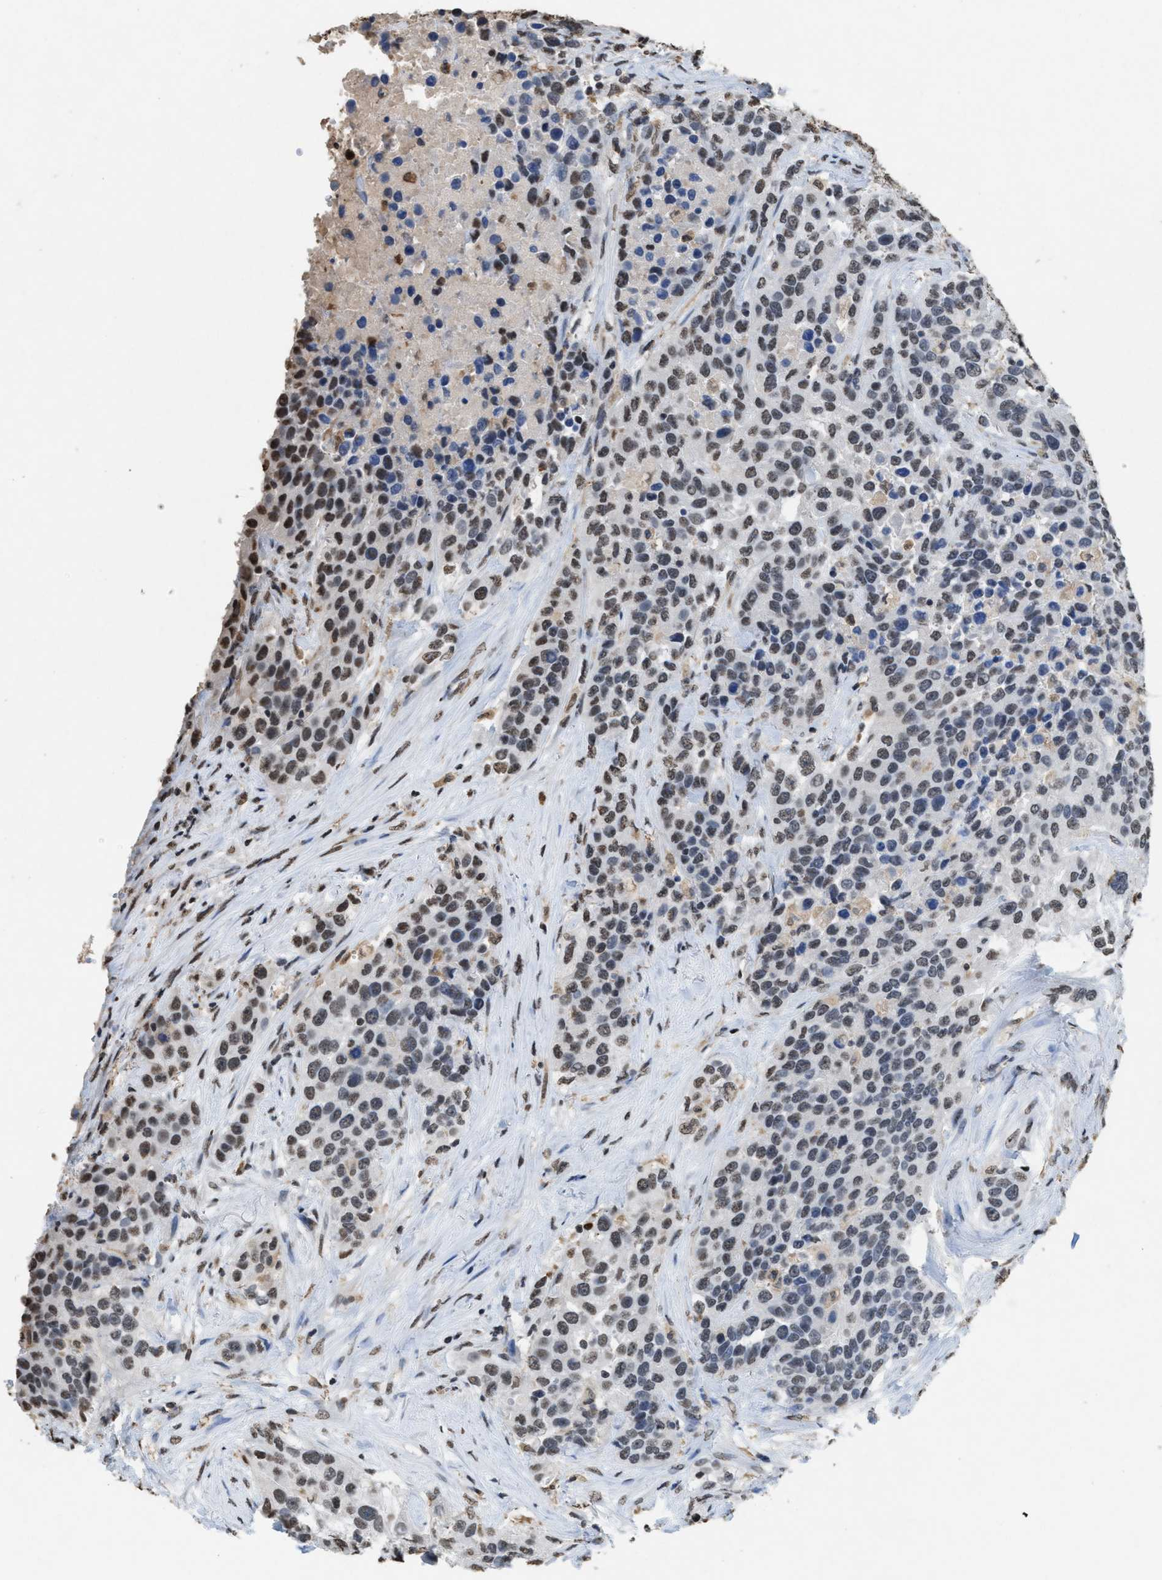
{"staining": {"intensity": "moderate", "quantity": "<25%", "location": "nuclear"}, "tissue": "urothelial cancer", "cell_type": "Tumor cells", "image_type": "cancer", "snomed": [{"axis": "morphology", "description": "Urothelial carcinoma, High grade"}, {"axis": "topography", "description": "Urinary bladder"}], "caption": "Immunohistochemical staining of urothelial cancer exhibits moderate nuclear protein positivity in approximately <25% of tumor cells.", "gene": "NUP88", "patient": {"sex": "female", "age": 80}}